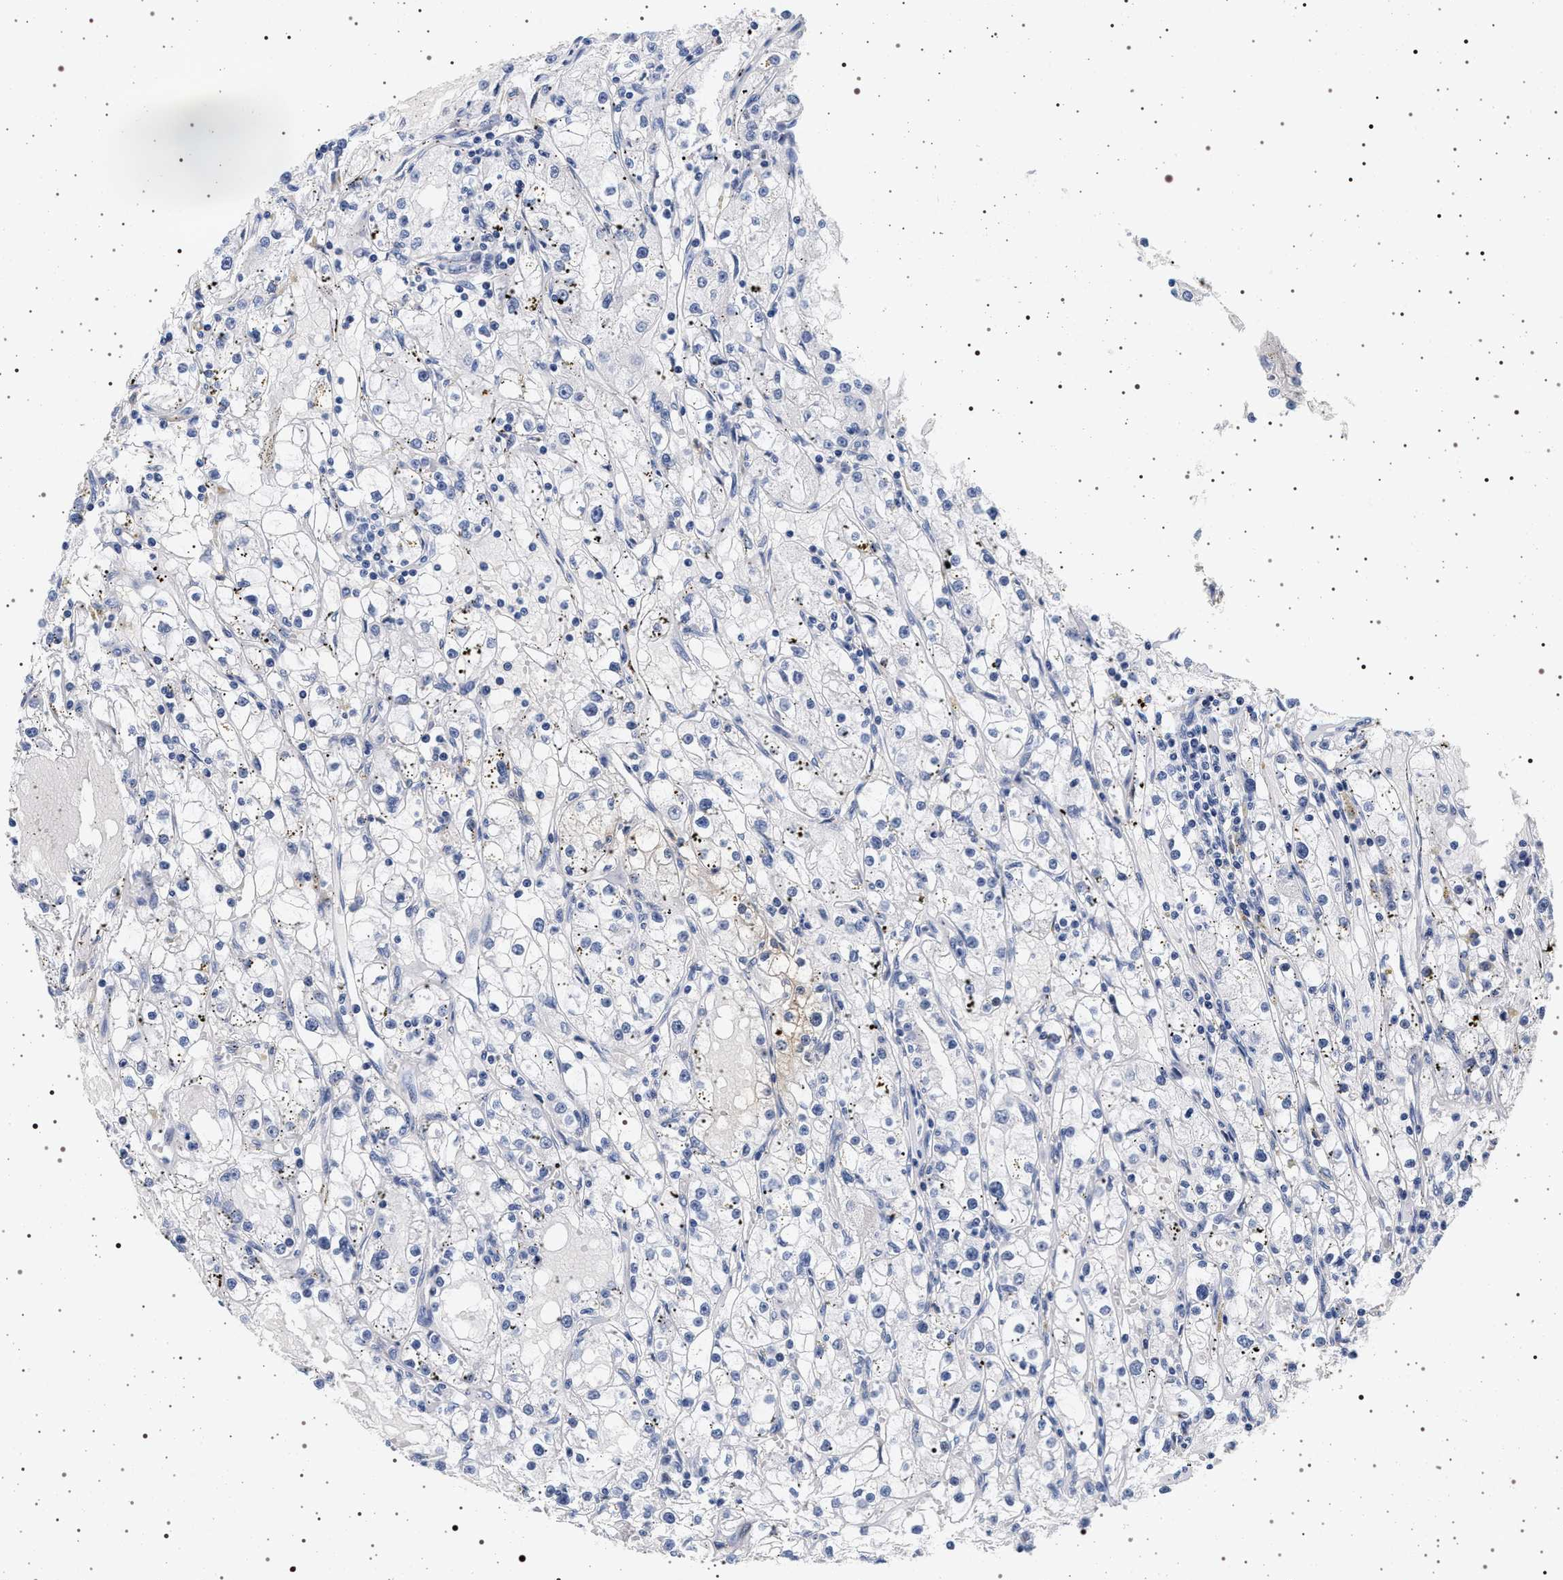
{"staining": {"intensity": "negative", "quantity": "none", "location": "none"}, "tissue": "renal cancer", "cell_type": "Tumor cells", "image_type": "cancer", "snomed": [{"axis": "morphology", "description": "Adenocarcinoma, NOS"}, {"axis": "topography", "description": "Kidney"}], "caption": "Tumor cells show no significant expression in renal cancer. Nuclei are stained in blue.", "gene": "MAPK10", "patient": {"sex": "male", "age": 56}}